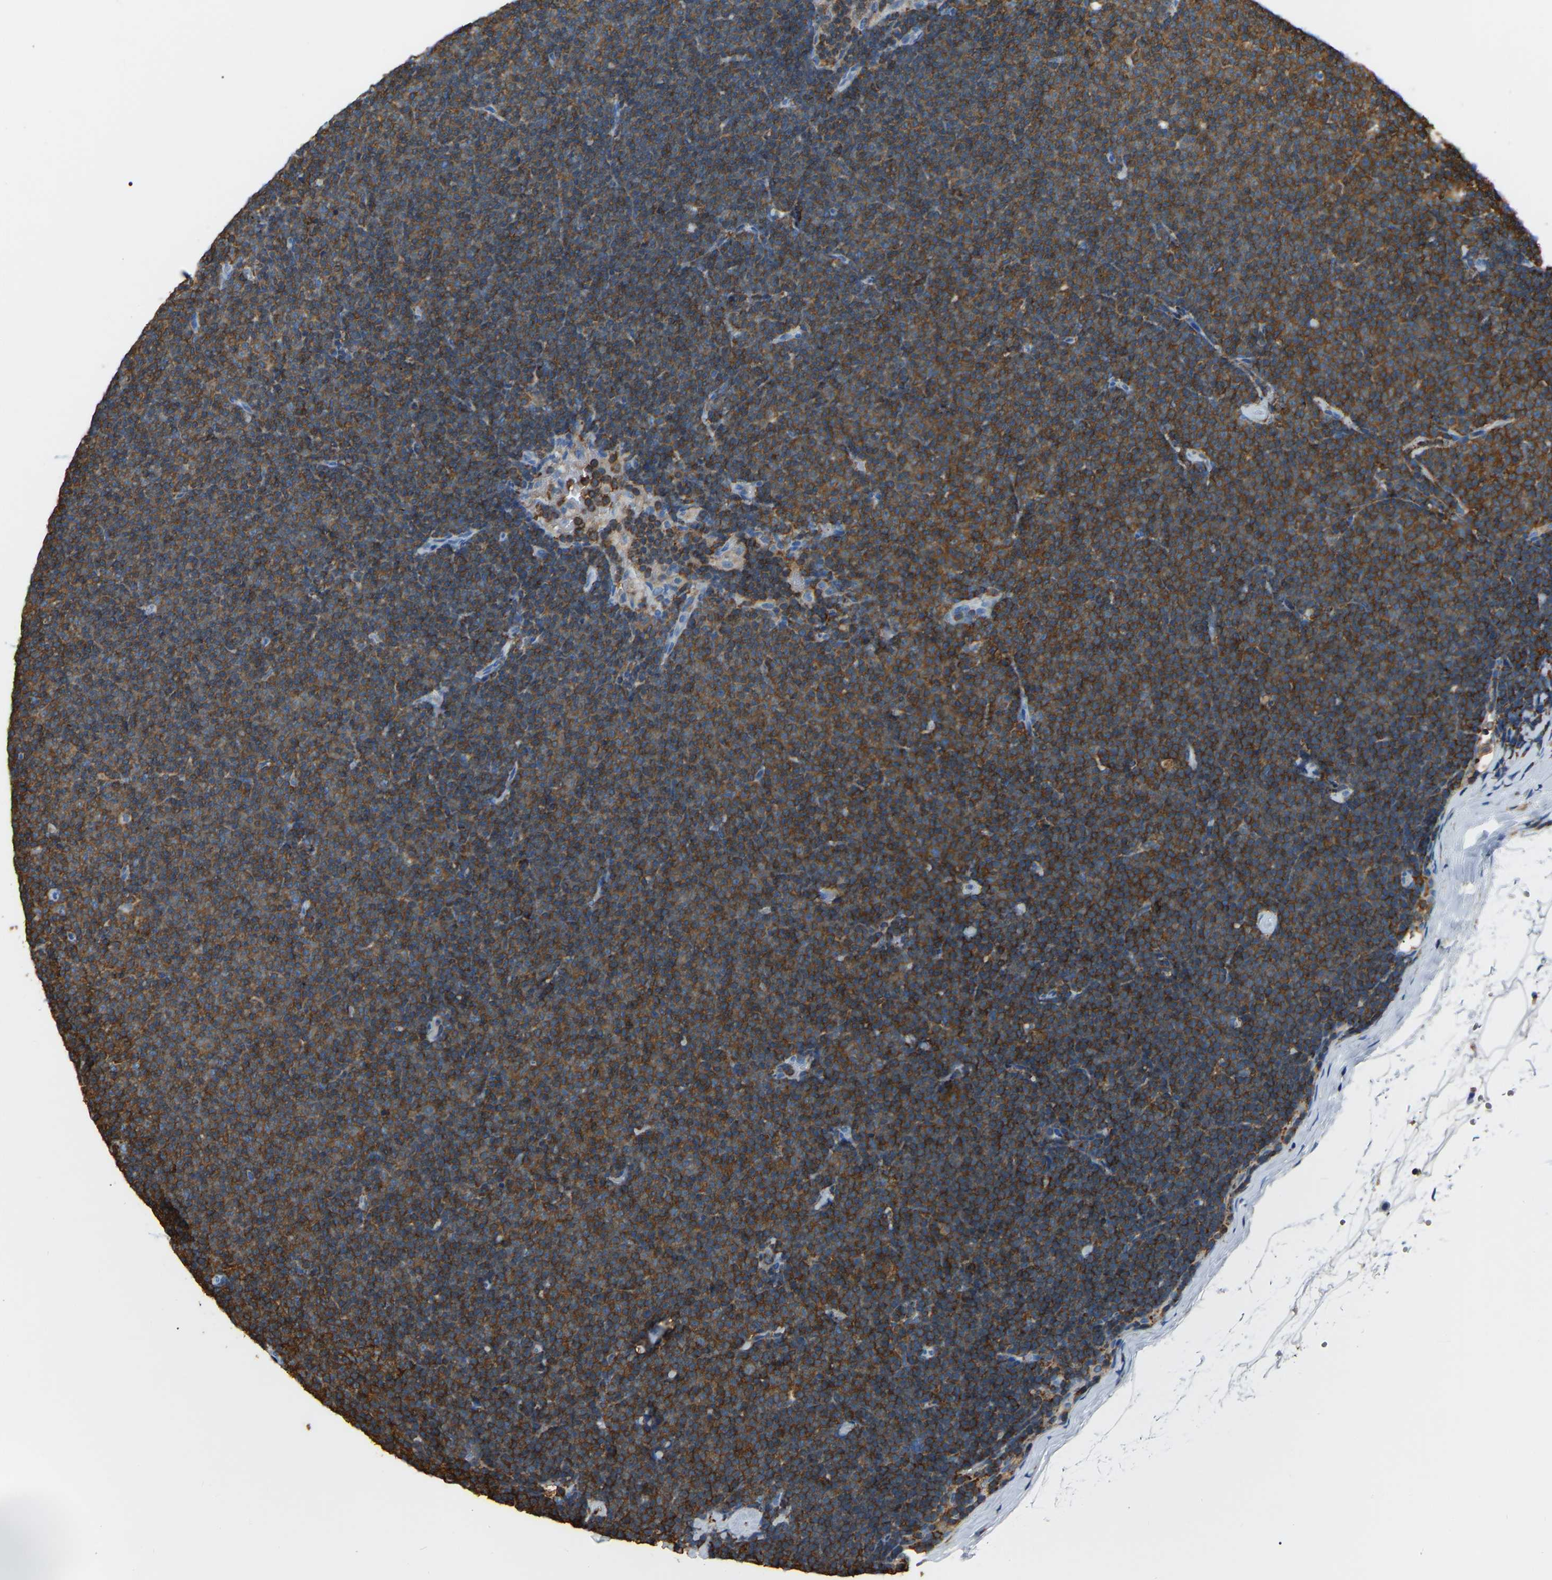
{"staining": {"intensity": "strong", "quantity": ">75%", "location": "cytoplasmic/membranous"}, "tissue": "lymphoma", "cell_type": "Tumor cells", "image_type": "cancer", "snomed": [{"axis": "morphology", "description": "Malignant lymphoma, non-Hodgkin's type, Low grade"}, {"axis": "topography", "description": "Lymph node"}], "caption": "The photomicrograph reveals a brown stain indicating the presence of a protein in the cytoplasmic/membranous of tumor cells in lymphoma.", "gene": "ARHGAP45", "patient": {"sex": "female", "age": 53}}